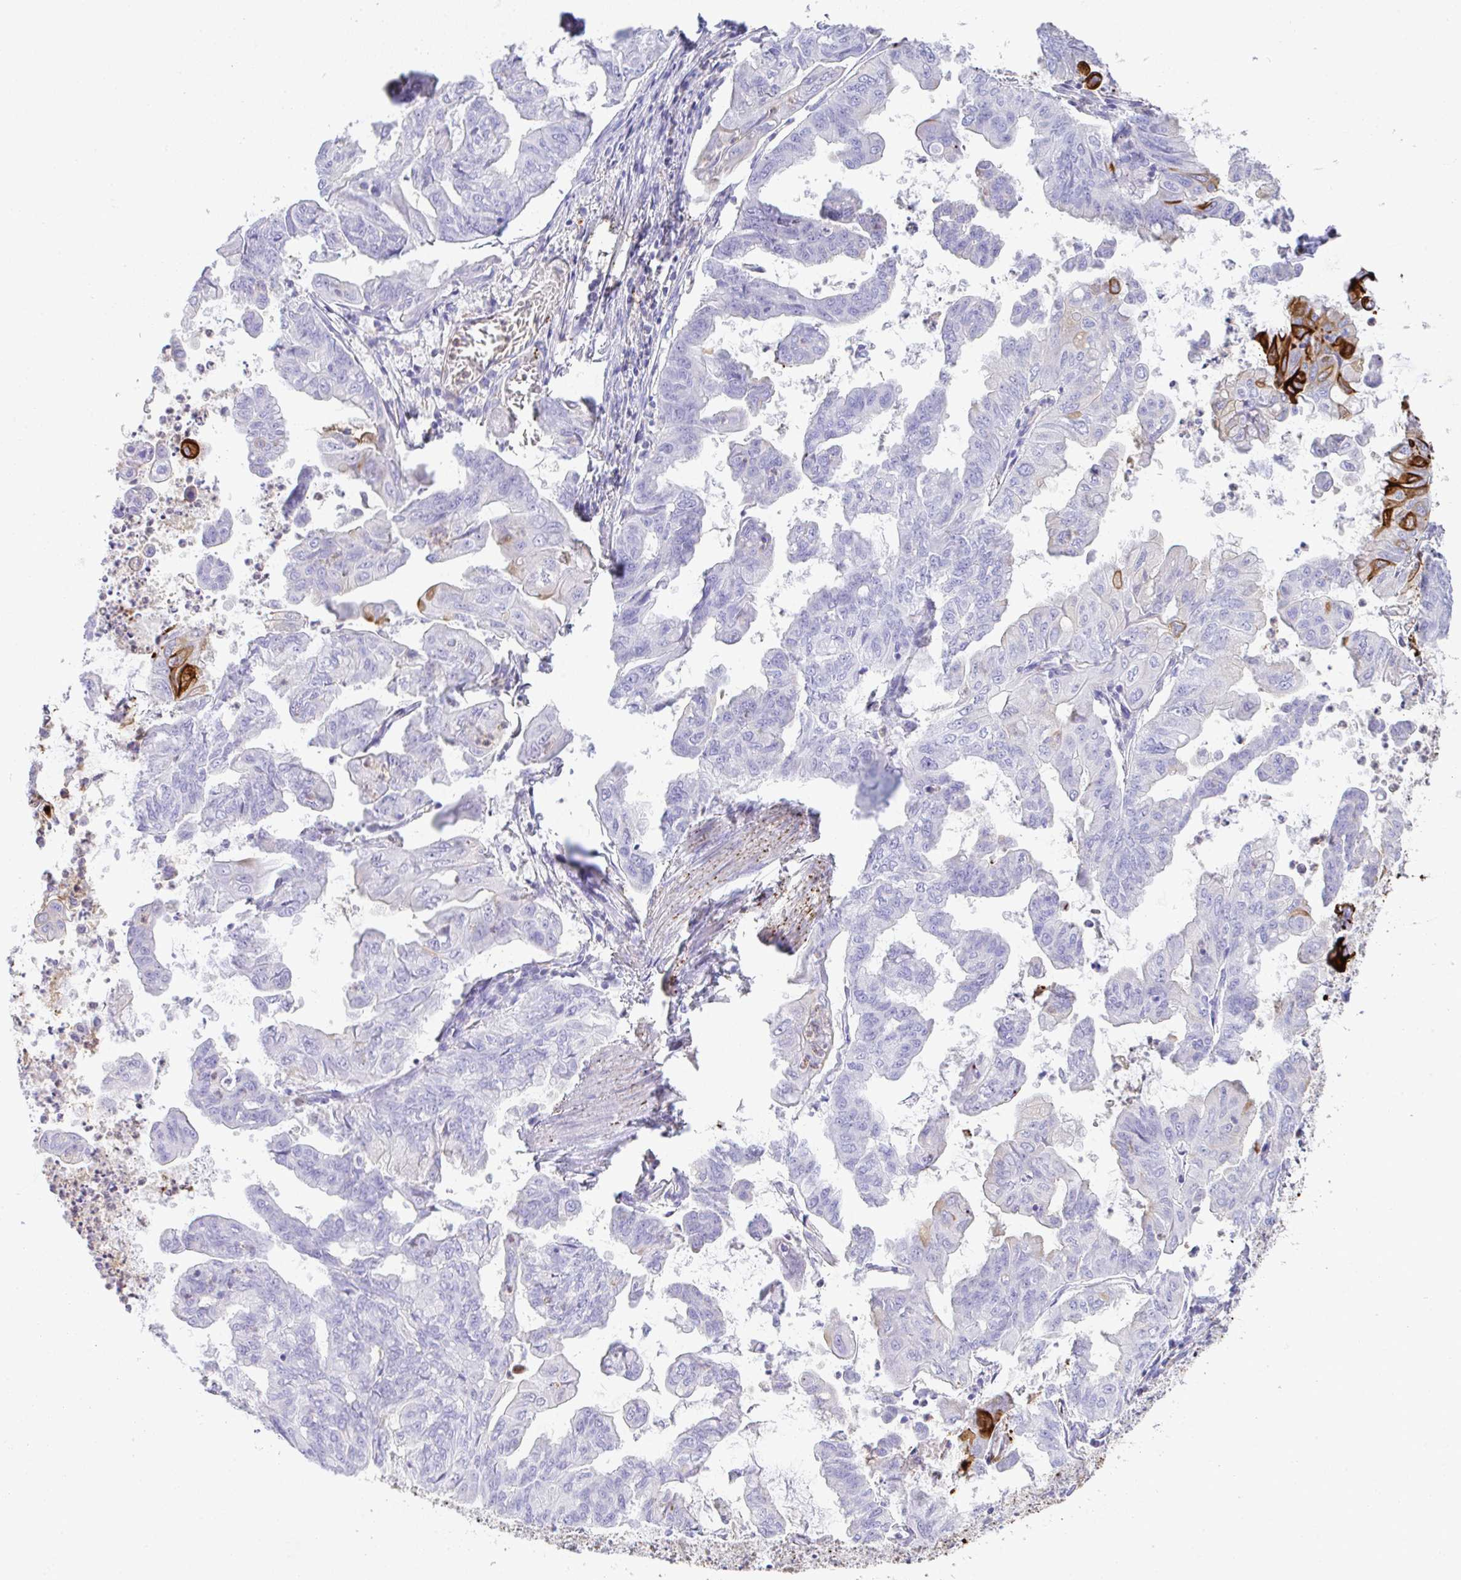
{"staining": {"intensity": "strong", "quantity": "<25%", "location": "cytoplasmic/membranous"}, "tissue": "stomach cancer", "cell_type": "Tumor cells", "image_type": "cancer", "snomed": [{"axis": "morphology", "description": "Adenocarcinoma, NOS"}, {"axis": "topography", "description": "Stomach, upper"}], "caption": "Human stomach cancer (adenocarcinoma) stained for a protein (brown) demonstrates strong cytoplasmic/membranous positive expression in about <25% of tumor cells.", "gene": "TNFAIP8", "patient": {"sex": "male", "age": 80}}